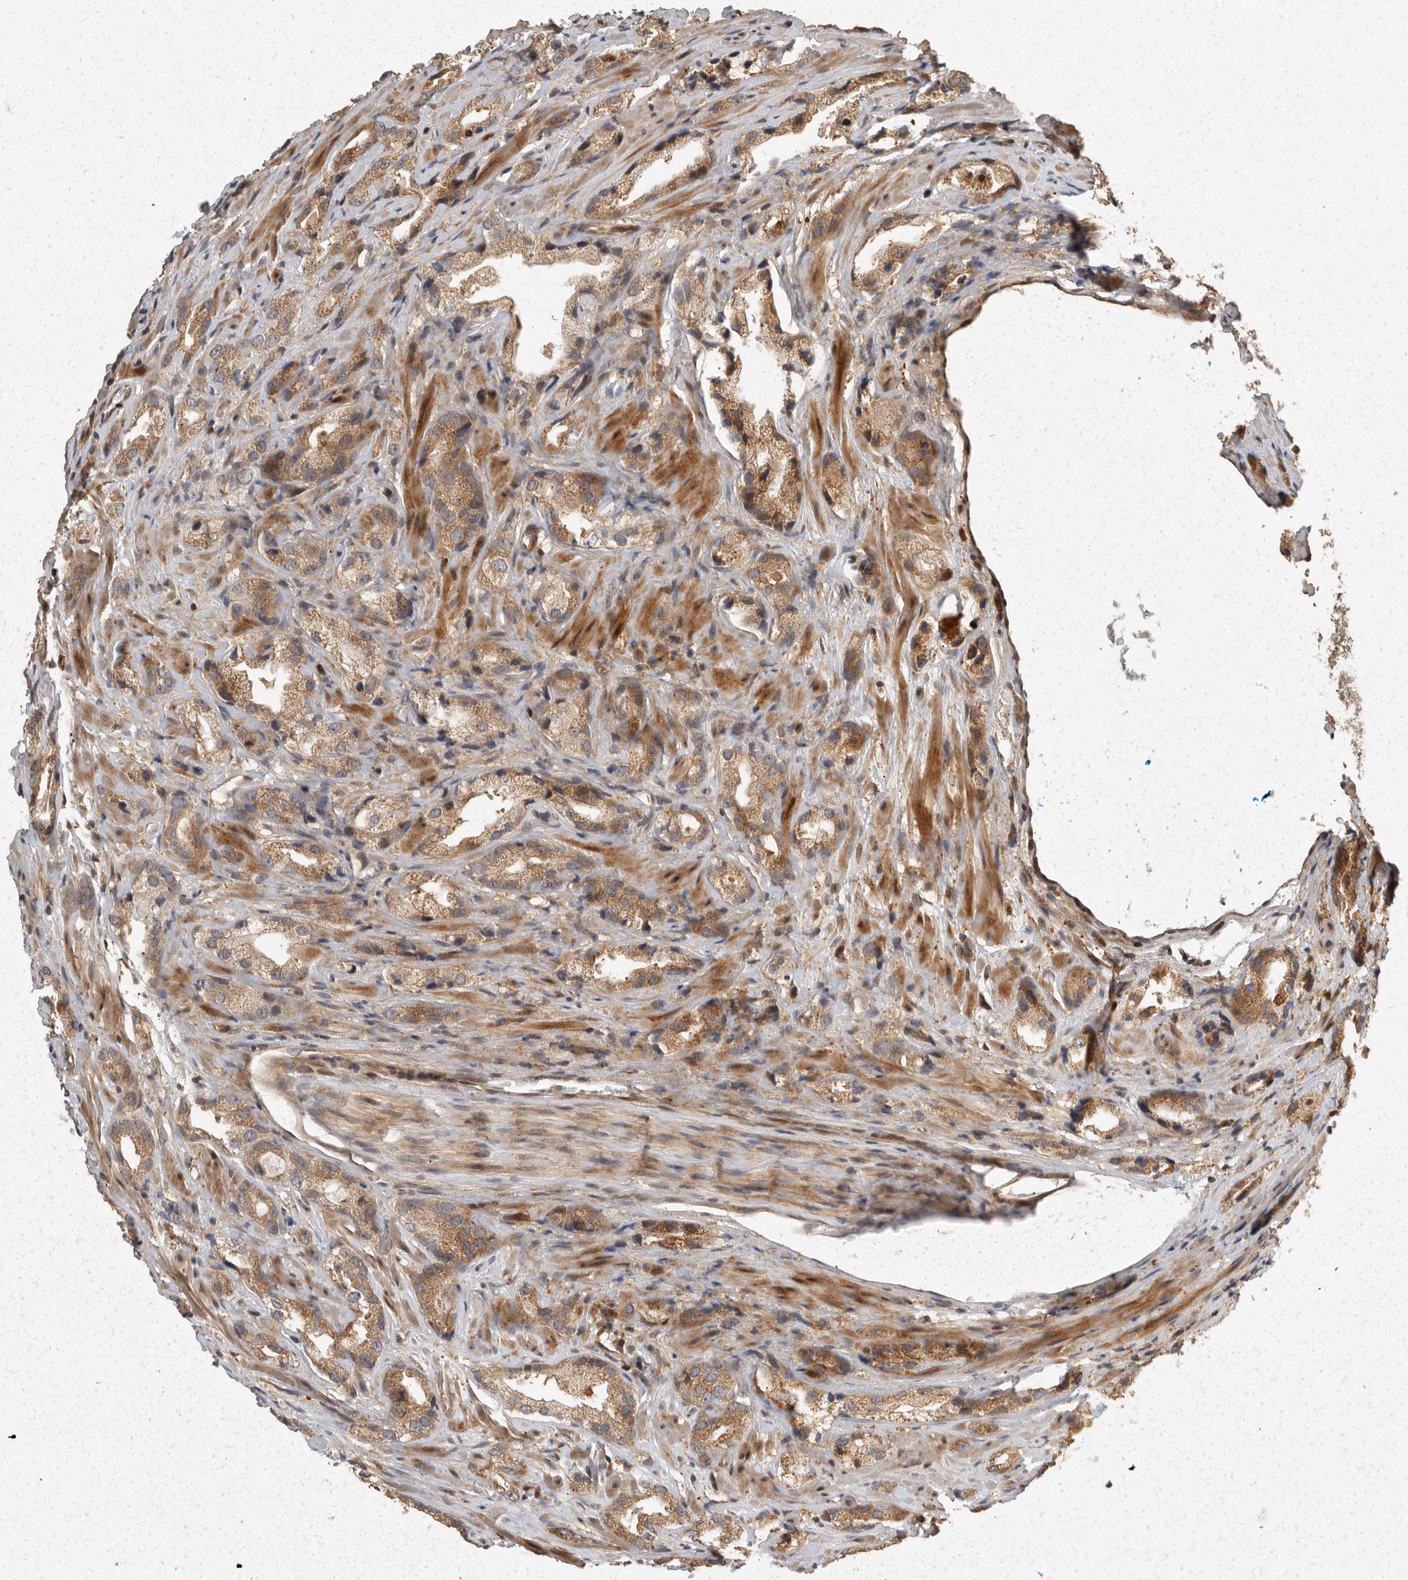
{"staining": {"intensity": "moderate", "quantity": ">75%", "location": "cytoplasmic/membranous"}, "tissue": "prostate cancer", "cell_type": "Tumor cells", "image_type": "cancer", "snomed": [{"axis": "morphology", "description": "Adenocarcinoma, High grade"}, {"axis": "topography", "description": "Prostate"}], "caption": "Immunohistochemical staining of human prostate cancer shows moderate cytoplasmic/membranous protein expression in approximately >75% of tumor cells.", "gene": "SWT1", "patient": {"sex": "male", "age": 63}}